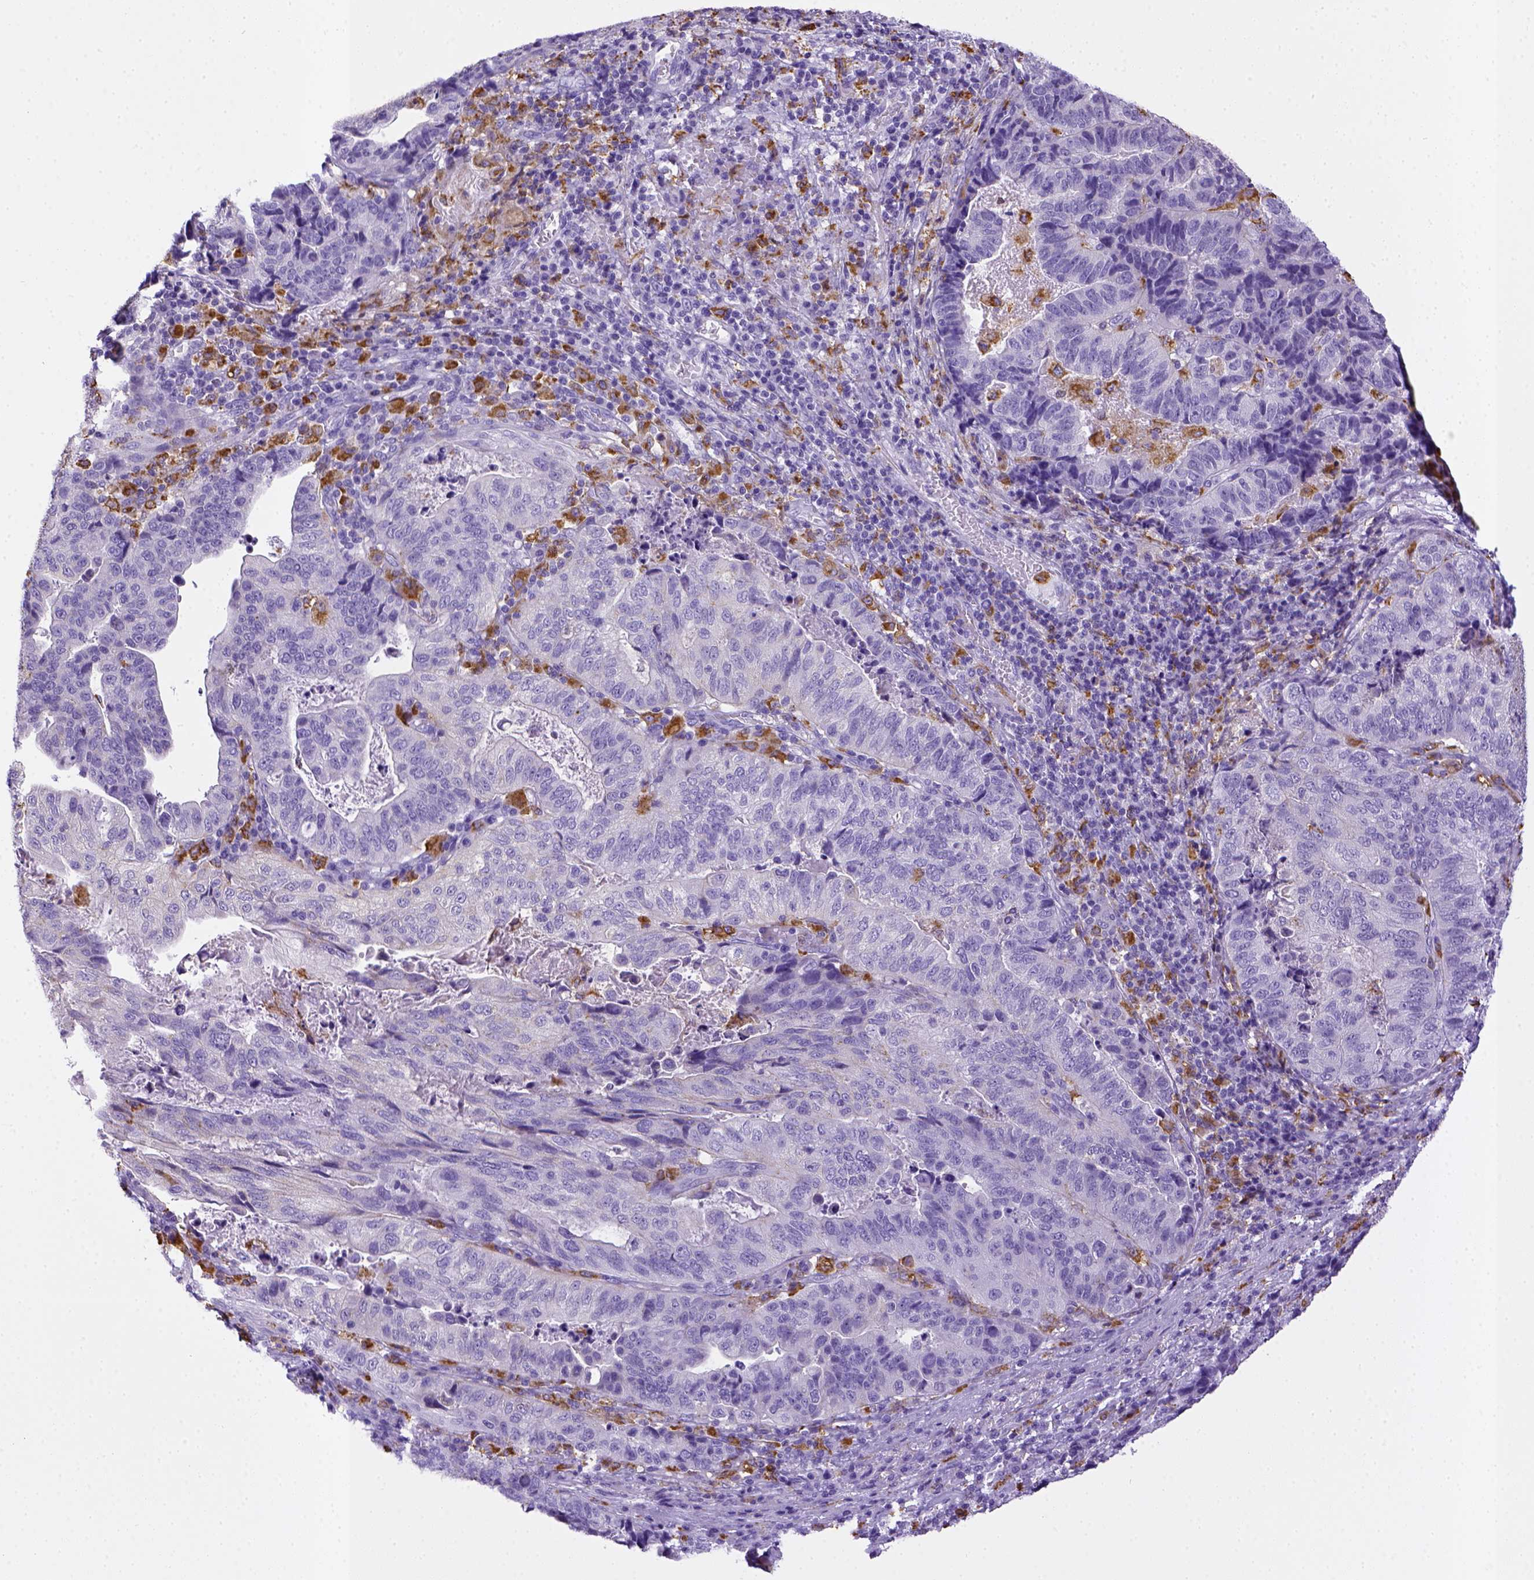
{"staining": {"intensity": "negative", "quantity": "none", "location": "none"}, "tissue": "stomach cancer", "cell_type": "Tumor cells", "image_type": "cancer", "snomed": [{"axis": "morphology", "description": "Adenocarcinoma, NOS"}, {"axis": "topography", "description": "Stomach, upper"}], "caption": "An image of stomach cancer stained for a protein demonstrates no brown staining in tumor cells.", "gene": "CD68", "patient": {"sex": "female", "age": 67}}